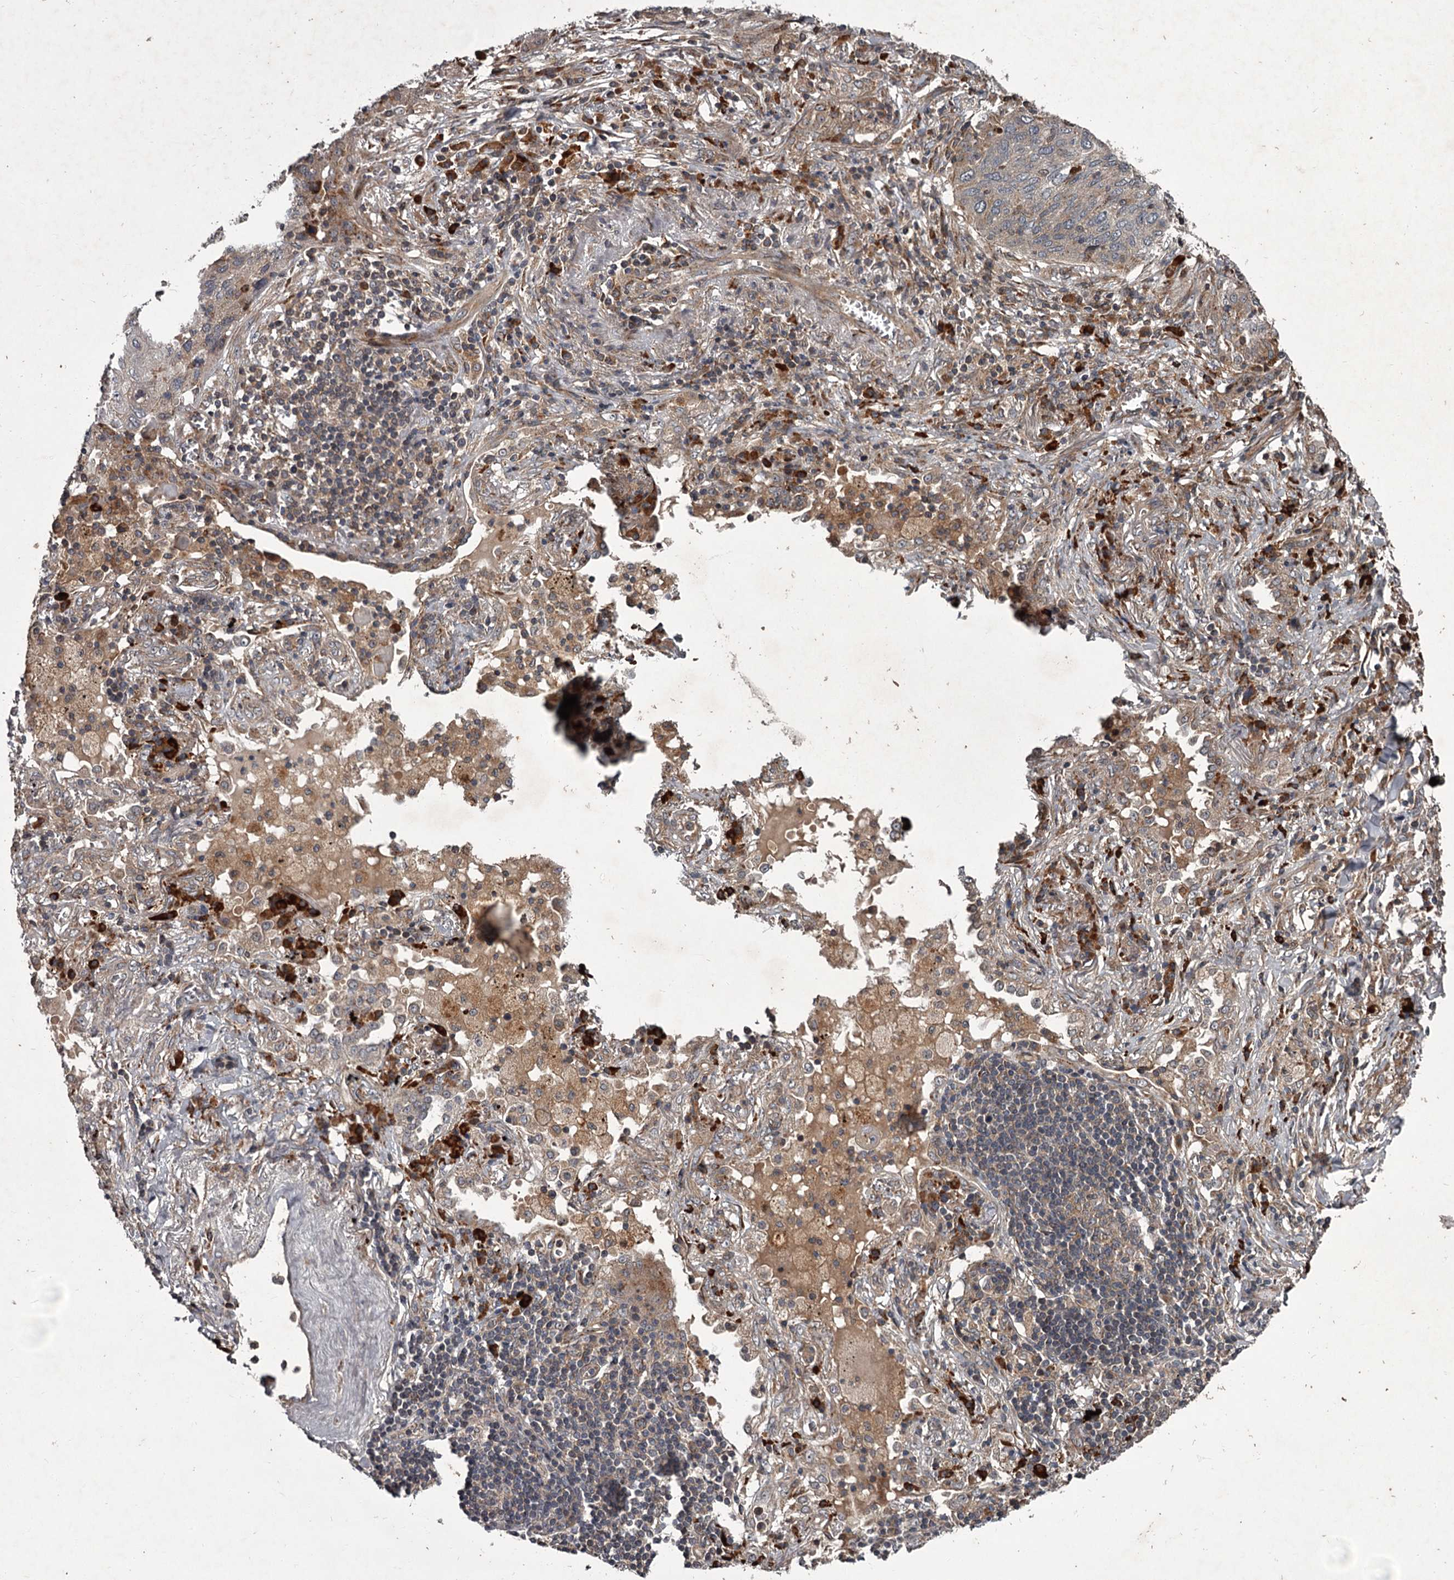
{"staining": {"intensity": "moderate", "quantity": "<25%", "location": "cytoplasmic/membranous"}, "tissue": "lung cancer", "cell_type": "Tumor cells", "image_type": "cancer", "snomed": [{"axis": "morphology", "description": "Squamous cell carcinoma, NOS"}, {"axis": "topography", "description": "Lung"}], "caption": "The image exhibits staining of lung cancer, revealing moderate cytoplasmic/membranous protein positivity (brown color) within tumor cells. (DAB (3,3'-diaminobenzidine) IHC with brightfield microscopy, high magnification).", "gene": "UNC93B1", "patient": {"sex": "female", "age": 63}}